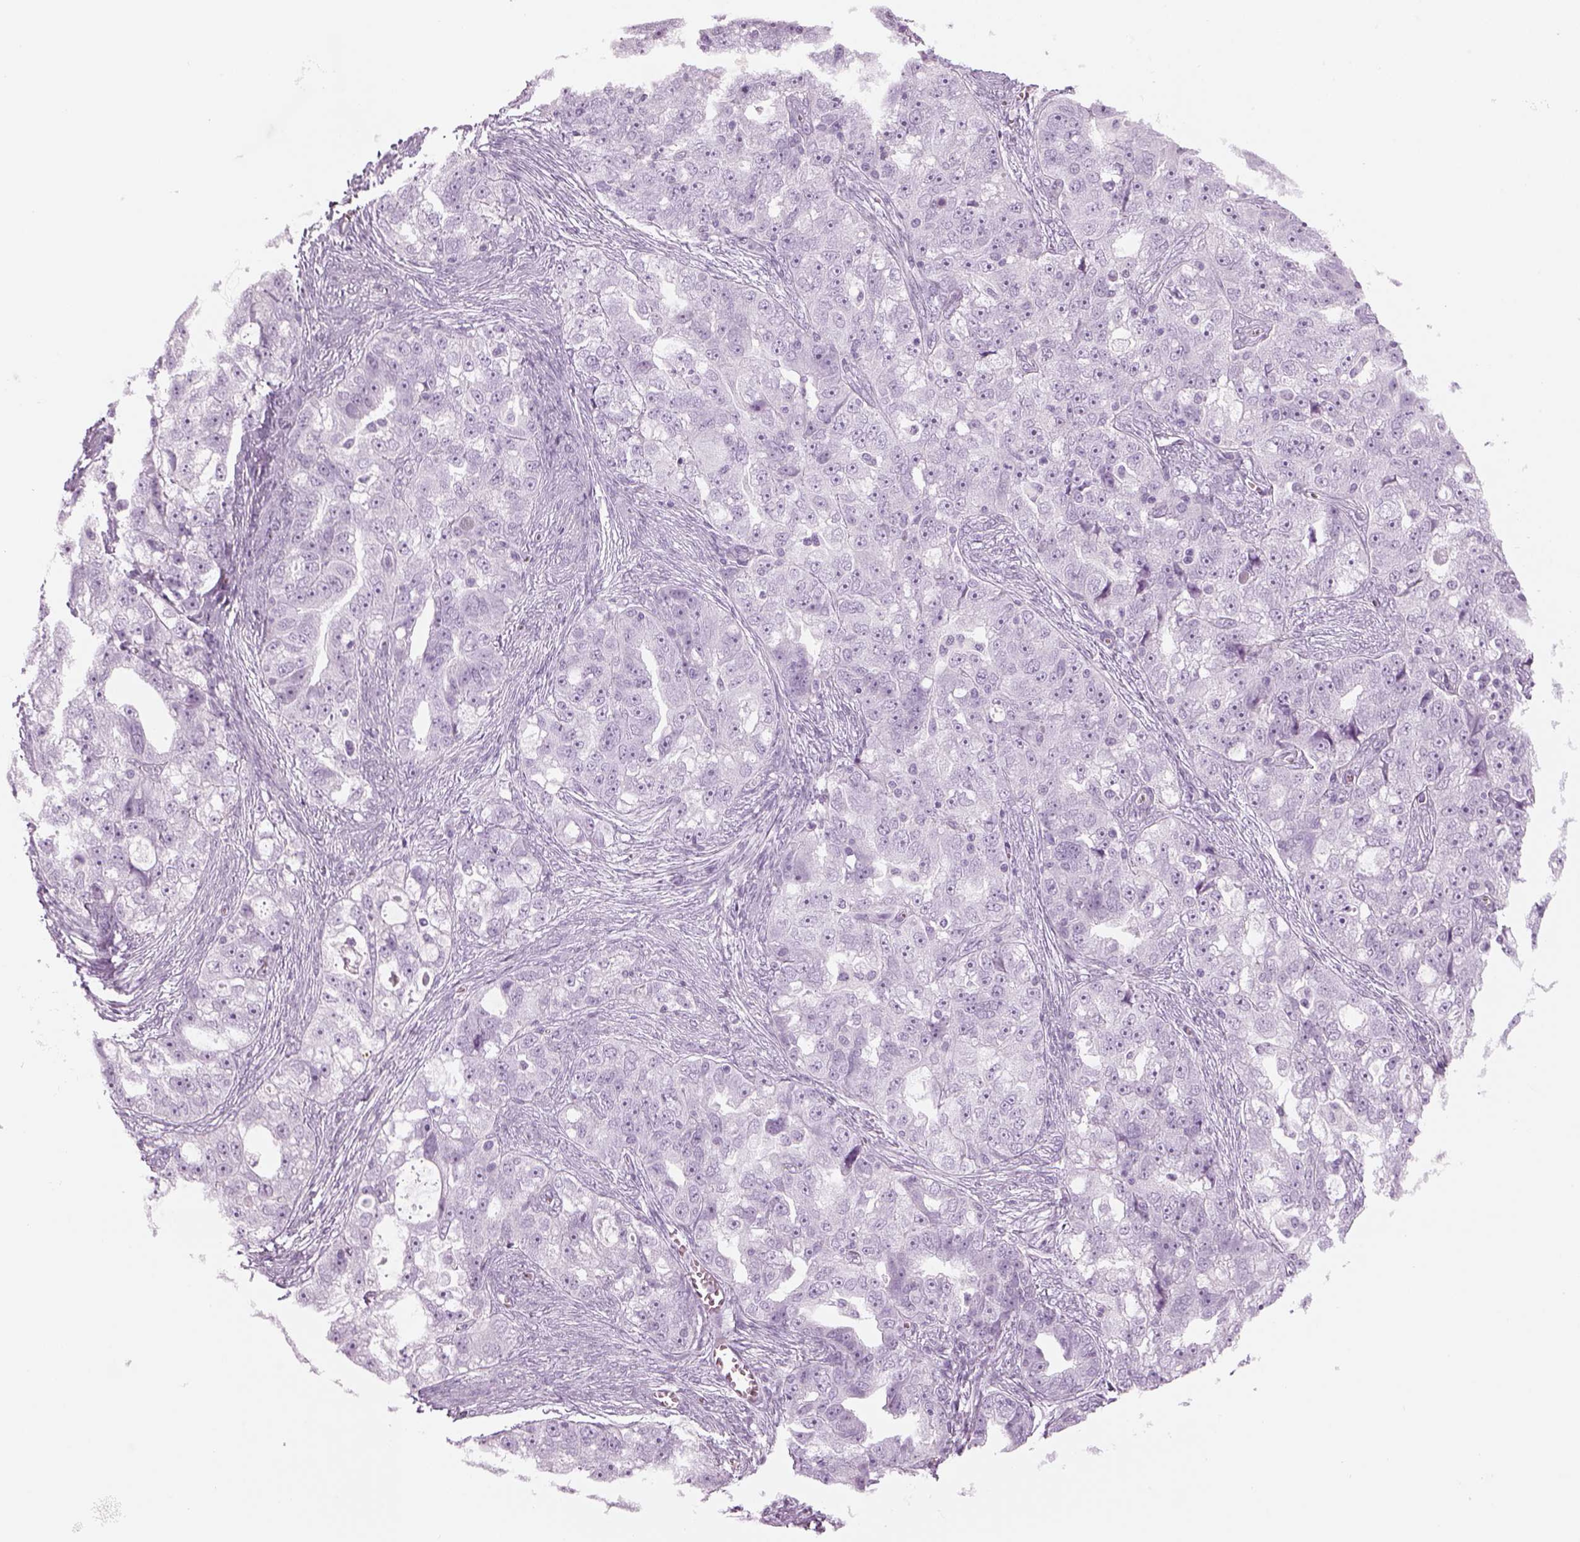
{"staining": {"intensity": "negative", "quantity": "none", "location": "none"}, "tissue": "ovarian cancer", "cell_type": "Tumor cells", "image_type": "cancer", "snomed": [{"axis": "morphology", "description": "Cystadenocarcinoma, serous, NOS"}, {"axis": "topography", "description": "Ovary"}], "caption": "High power microscopy micrograph of an immunohistochemistry (IHC) micrograph of ovarian serous cystadenocarcinoma, revealing no significant staining in tumor cells.", "gene": "PABPC1L2B", "patient": {"sex": "female", "age": 51}}